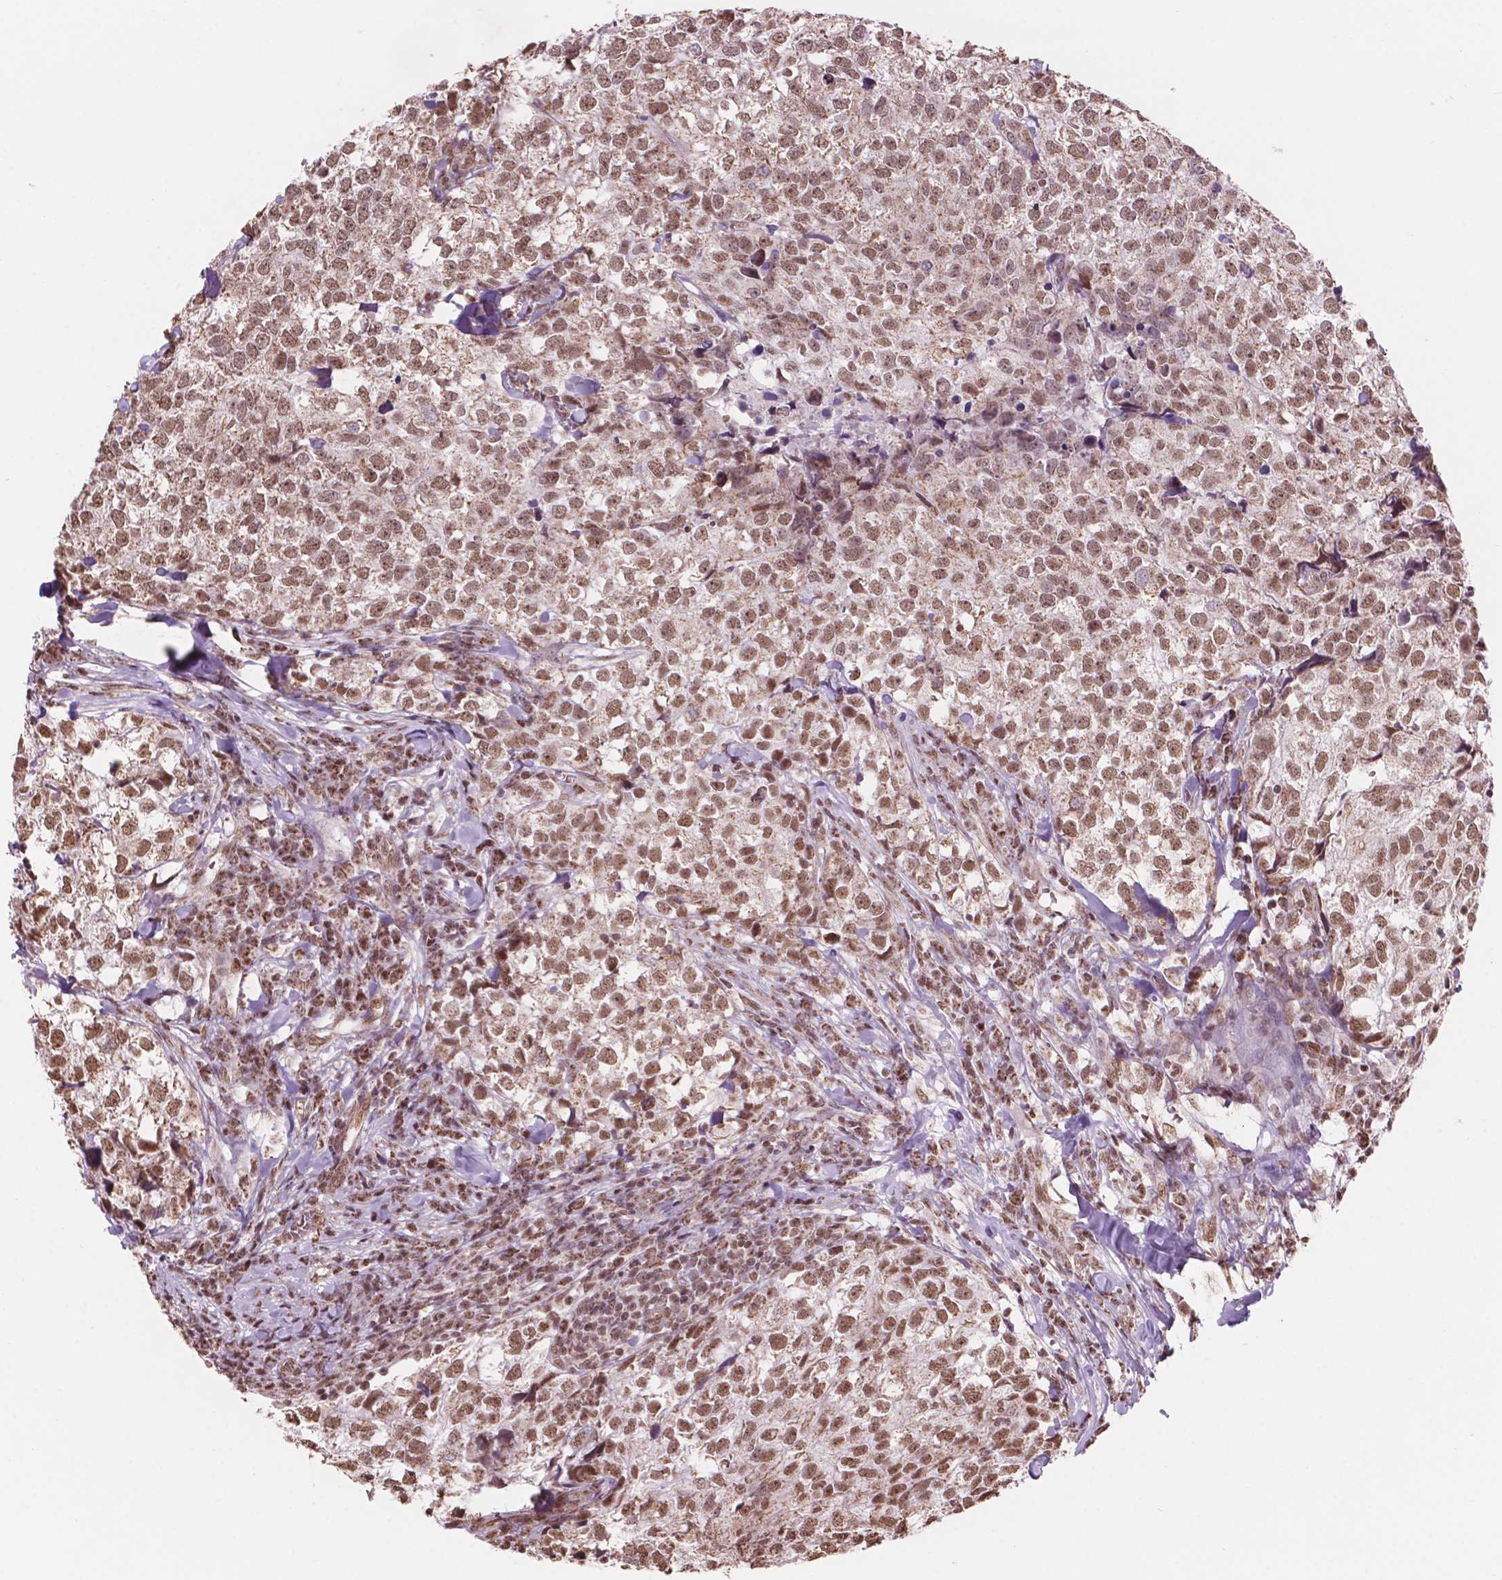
{"staining": {"intensity": "moderate", "quantity": ">75%", "location": "cytoplasmic/membranous,nuclear"}, "tissue": "breast cancer", "cell_type": "Tumor cells", "image_type": "cancer", "snomed": [{"axis": "morphology", "description": "Duct carcinoma"}, {"axis": "topography", "description": "Breast"}], "caption": "Human breast intraductal carcinoma stained for a protein (brown) exhibits moderate cytoplasmic/membranous and nuclear positive staining in approximately >75% of tumor cells.", "gene": "NDUFA10", "patient": {"sex": "female", "age": 30}}